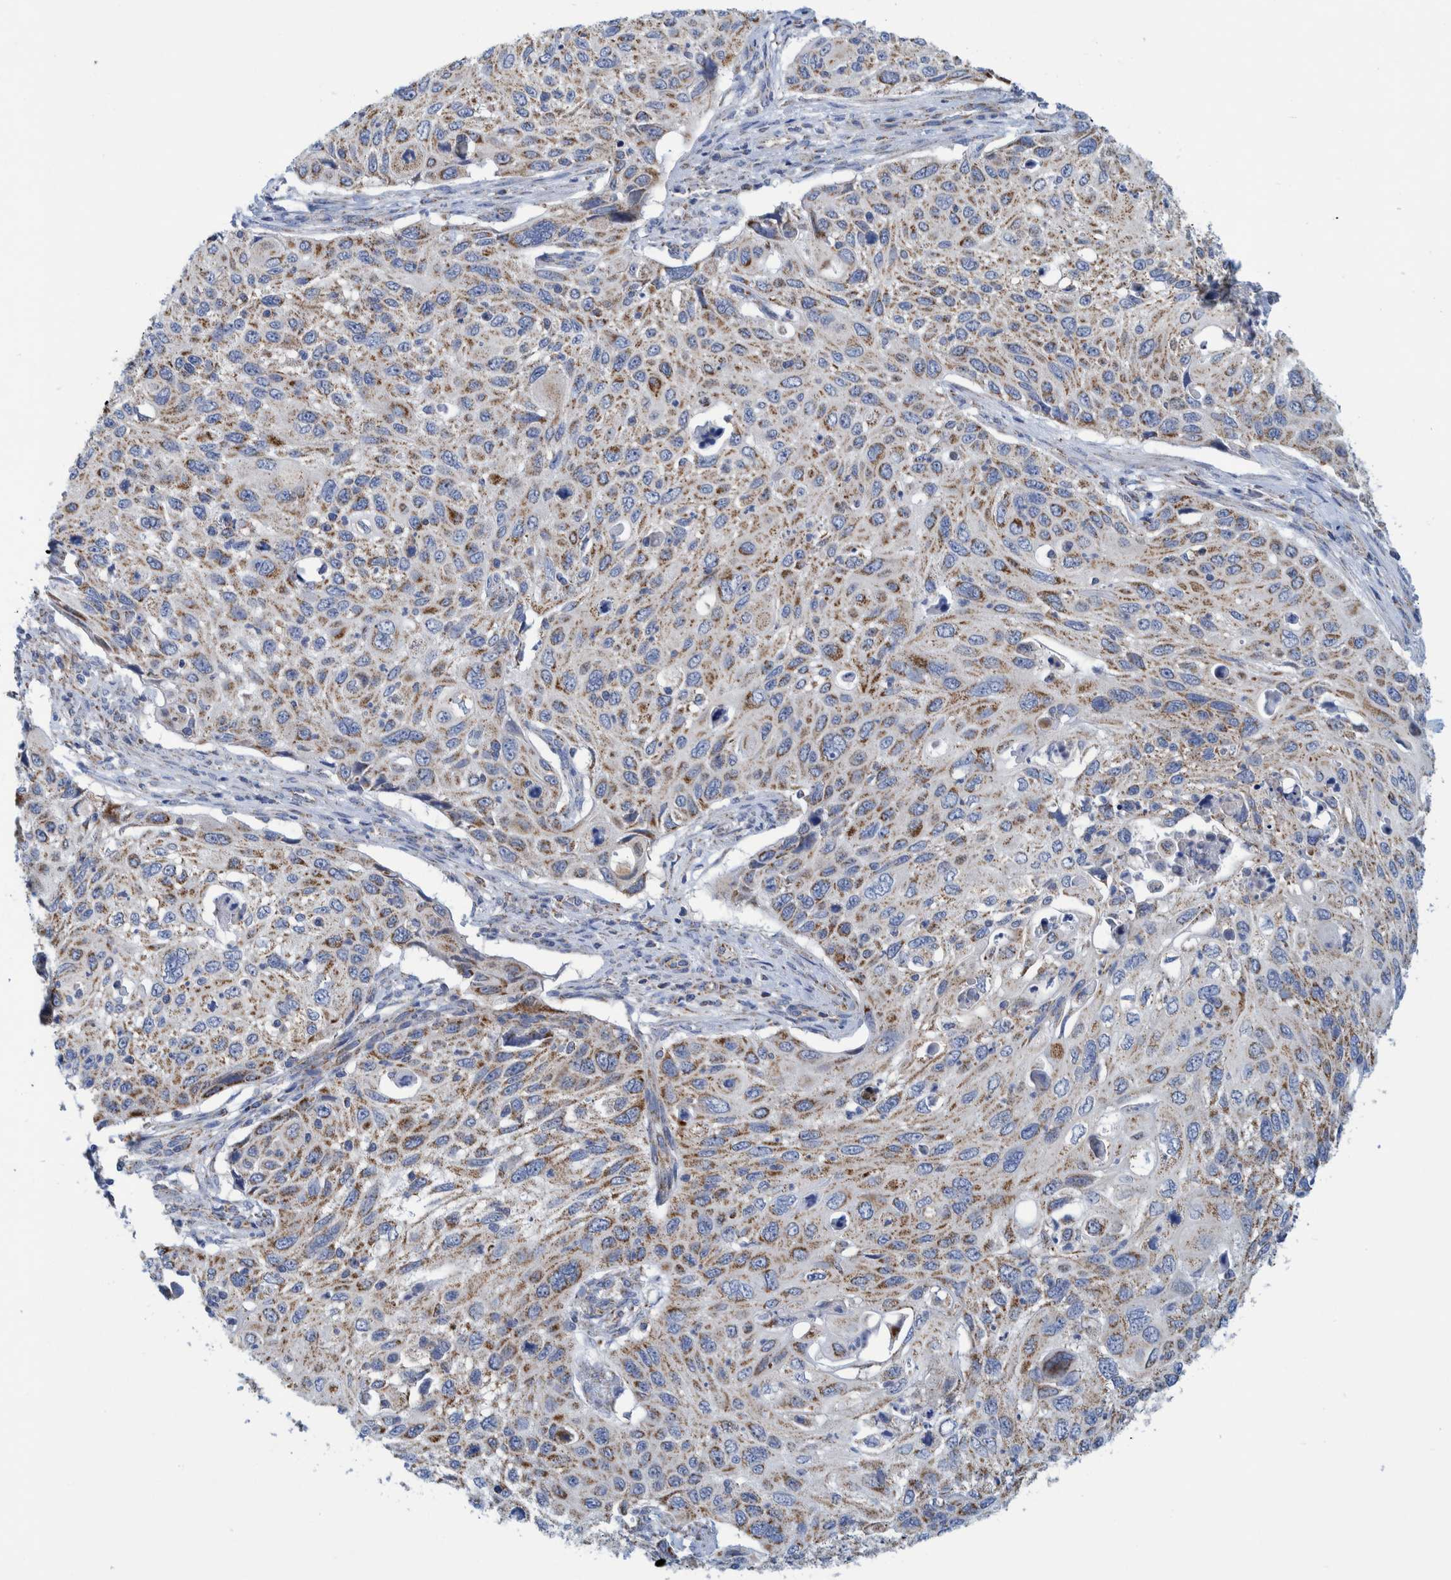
{"staining": {"intensity": "moderate", "quantity": ">75%", "location": "cytoplasmic/membranous"}, "tissue": "cervical cancer", "cell_type": "Tumor cells", "image_type": "cancer", "snomed": [{"axis": "morphology", "description": "Squamous cell carcinoma, NOS"}, {"axis": "topography", "description": "Cervix"}], "caption": "Cervical cancer was stained to show a protein in brown. There is medium levels of moderate cytoplasmic/membranous staining in approximately >75% of tumor cells.", "gene": "MRPS7", "patient": {"sex": "female", "age": 70}}